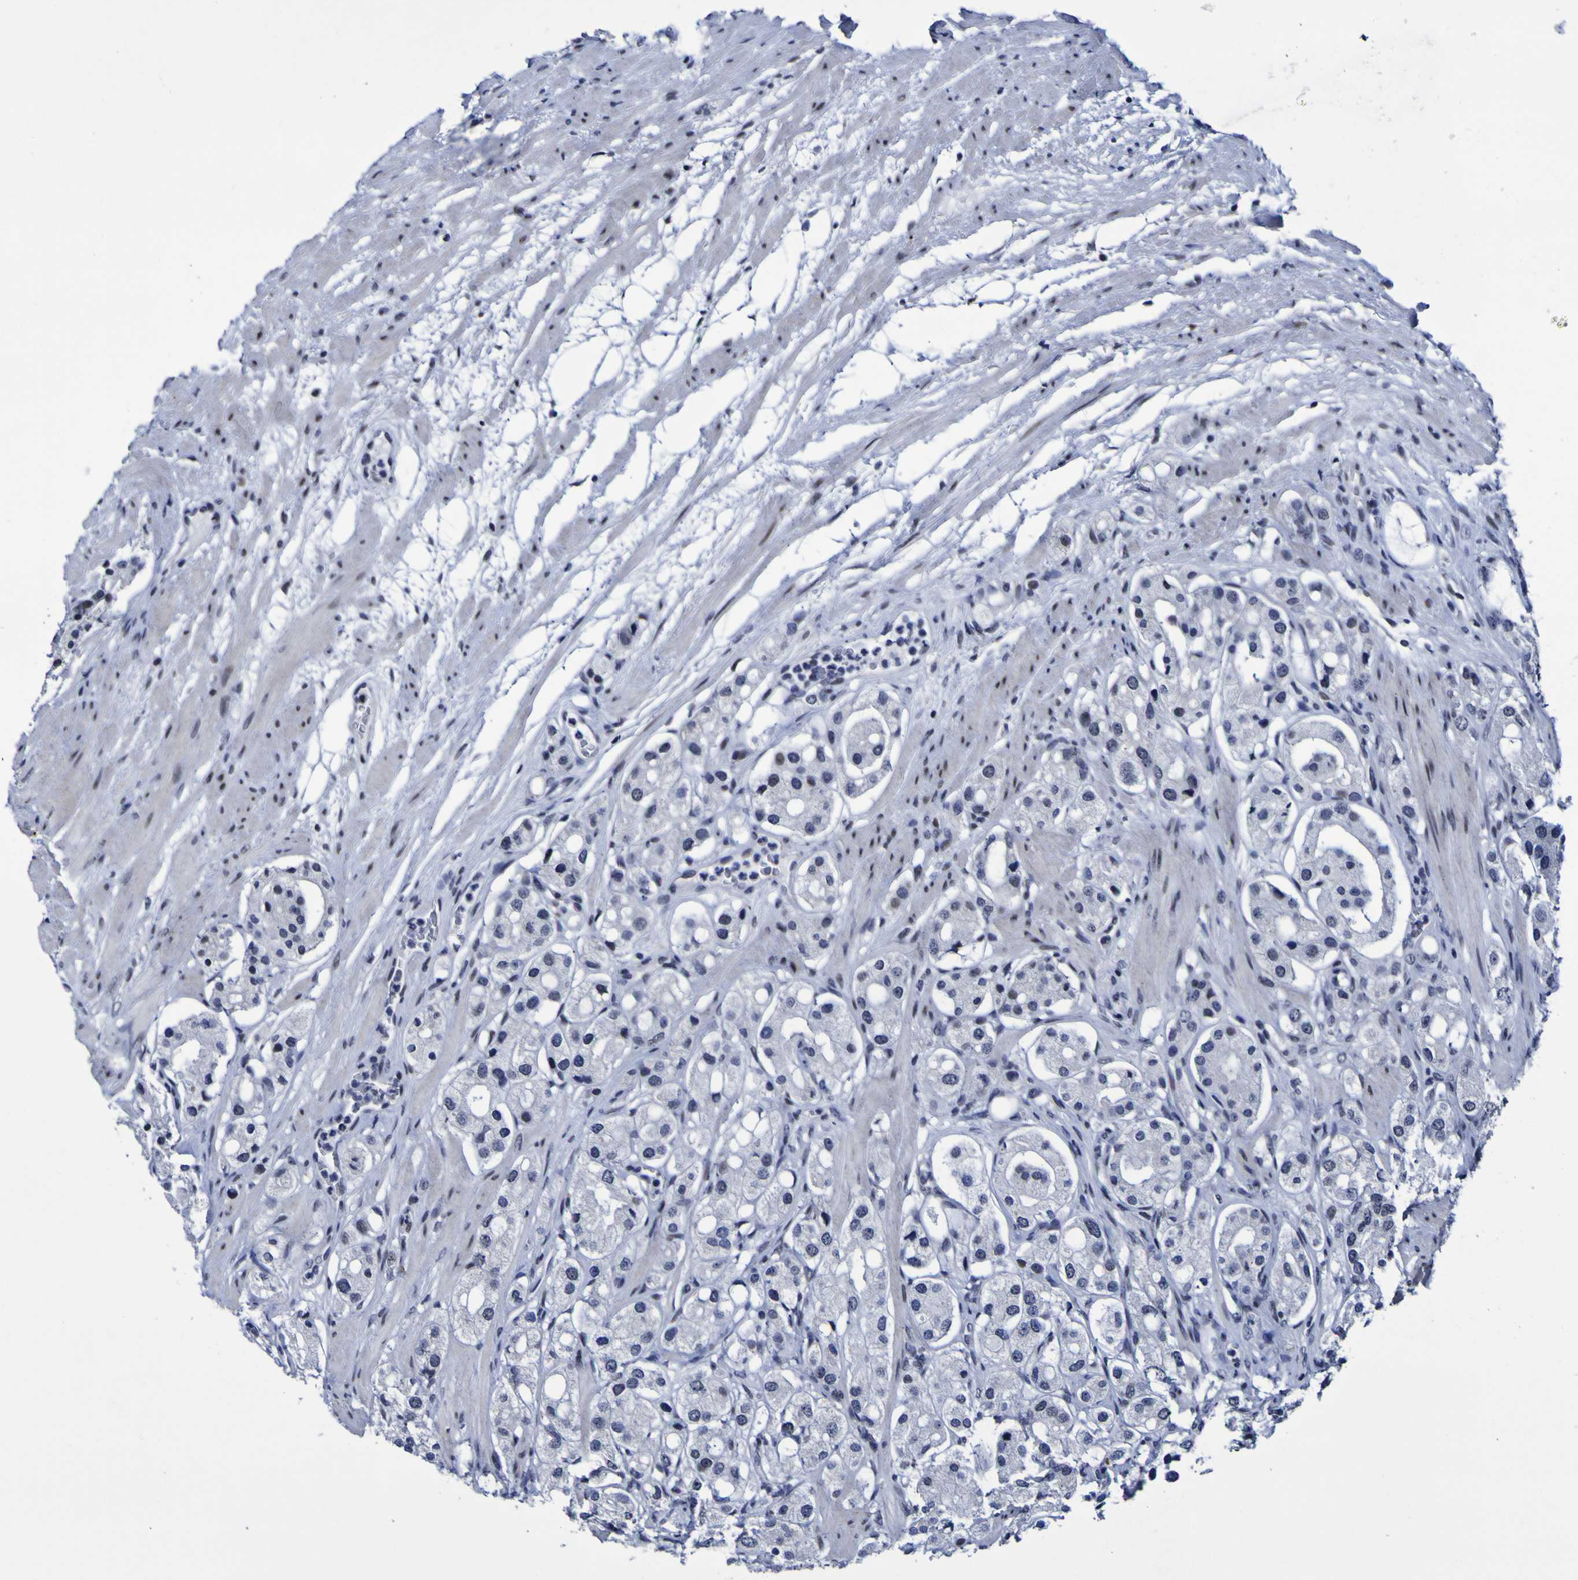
{"staining": {"intensity": "negative", "quantity": "none", "location": "none"}, "tissue": "prostate cancer", "cell_type": "Tumor cells", "image_type": "cancer", "snomed": [{"axis": "morphology", "description": "Adenocarcinoma, High grade"}, {"axis": "topography", "description": "Prostate"}], "caption": "Immunohistochemistry micrograph of prostate cancer (high-grade adenocarcinoma) stained for a protein (brown), which shows no staining in tumor cells. (Stains: DAB (3,3'-diaminobenzidine) immunohistochemistry with hematoxylin counter stain, Microscopy: brightfield microscopy at high magnification).", "gene": "MBD3", "patient": {"sex": "male", "age": 65}}